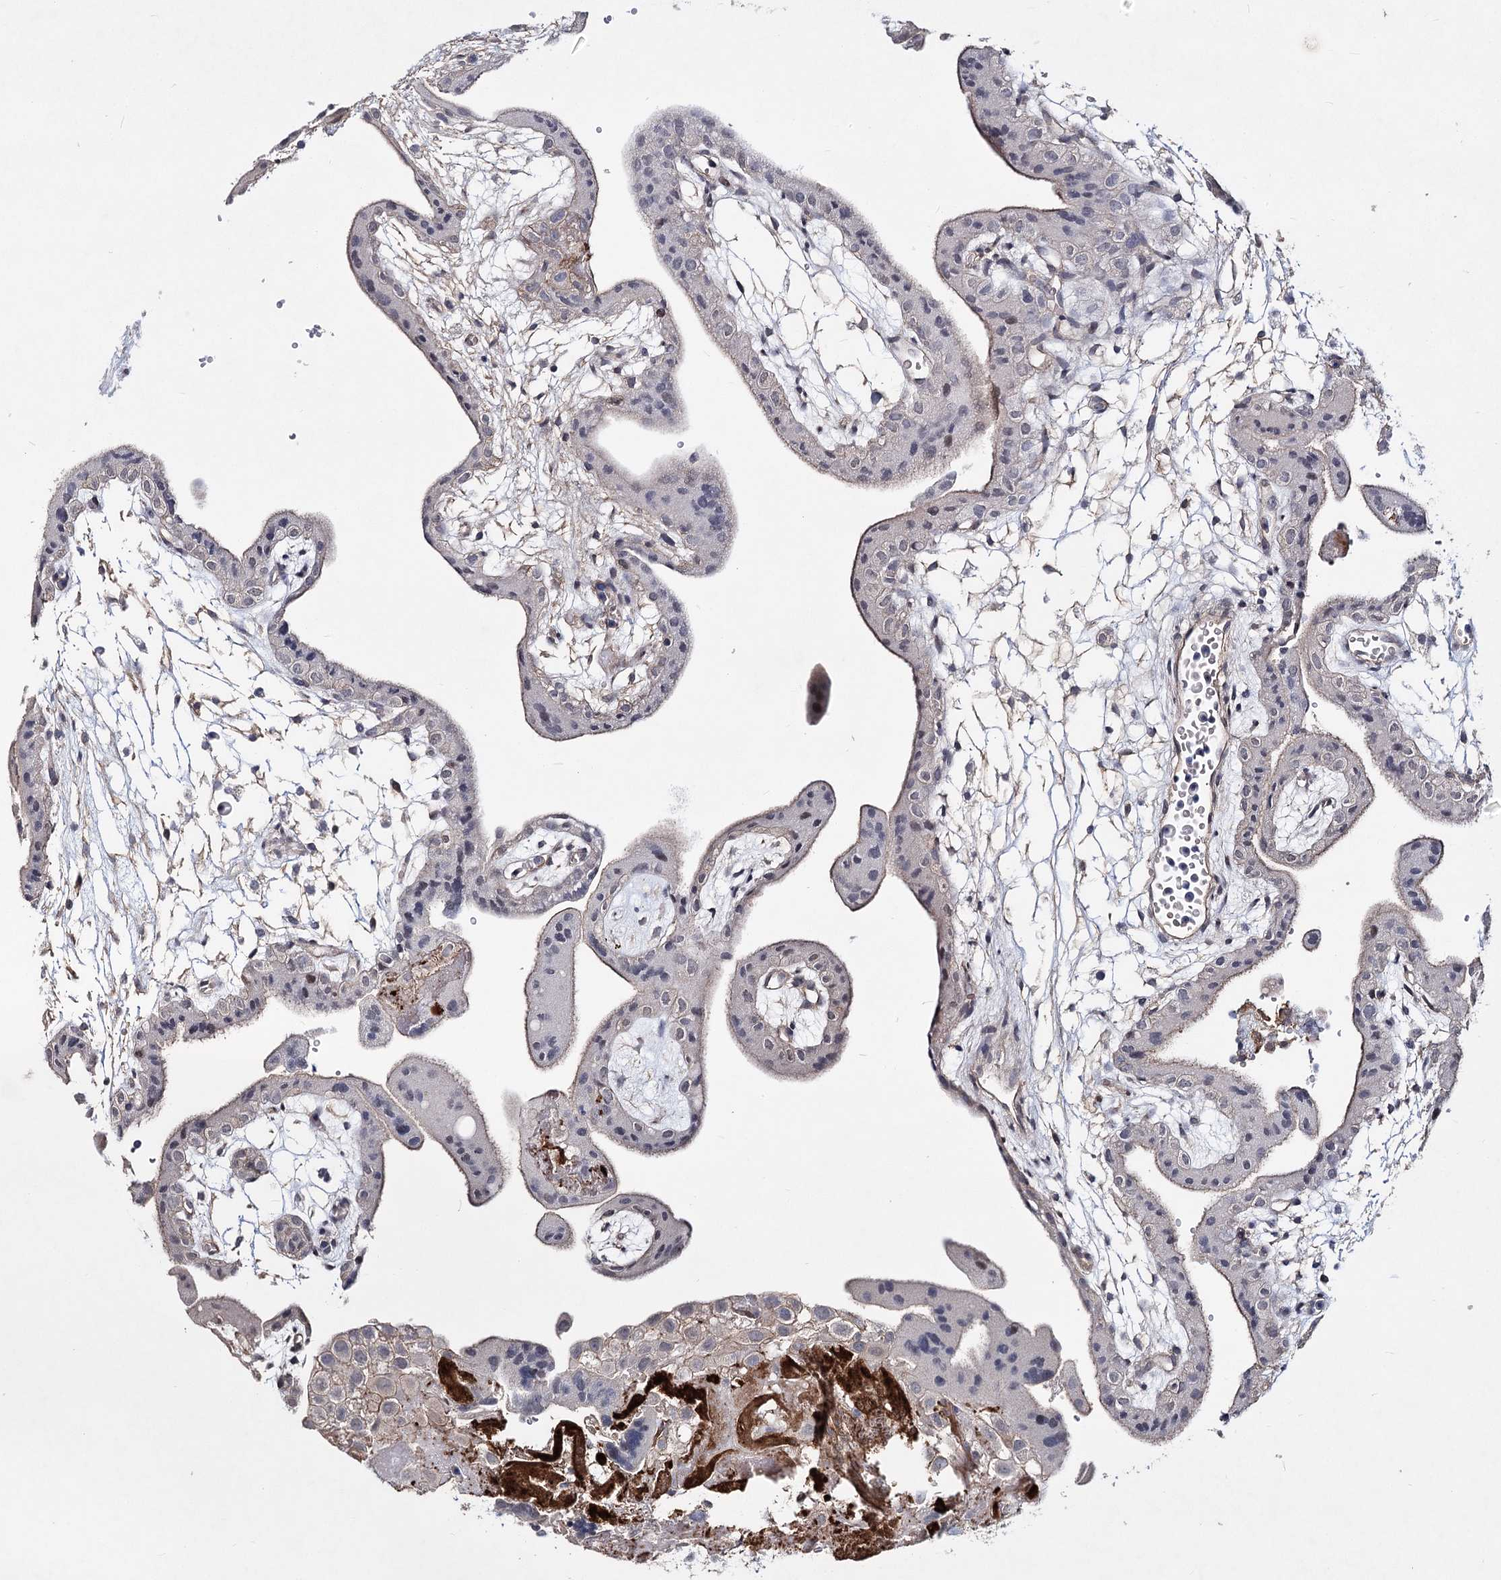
{"staining": {"intensity": "moderate", "quantity": "<25%", "location": "cytoplasmic/membranous"}, "tissue": "placenta", "cell_type": "Decidual cells", "image_type": "normal", "snomed": [{"axis": "morphology", "description": "Normal tissue, NOS"}, {"axis": "topography", "description": "Placenta"}], "caption": "DAB (3,3'-diaminobenzidine) immunohistochemical staining of unremarkable human placenta demonstrates moderate cytoplasmic/membranous protein expression in approximately <25% of decidual cells.", "gene": "TMEM218", "patient": {"sex": "female", "age": 18}}